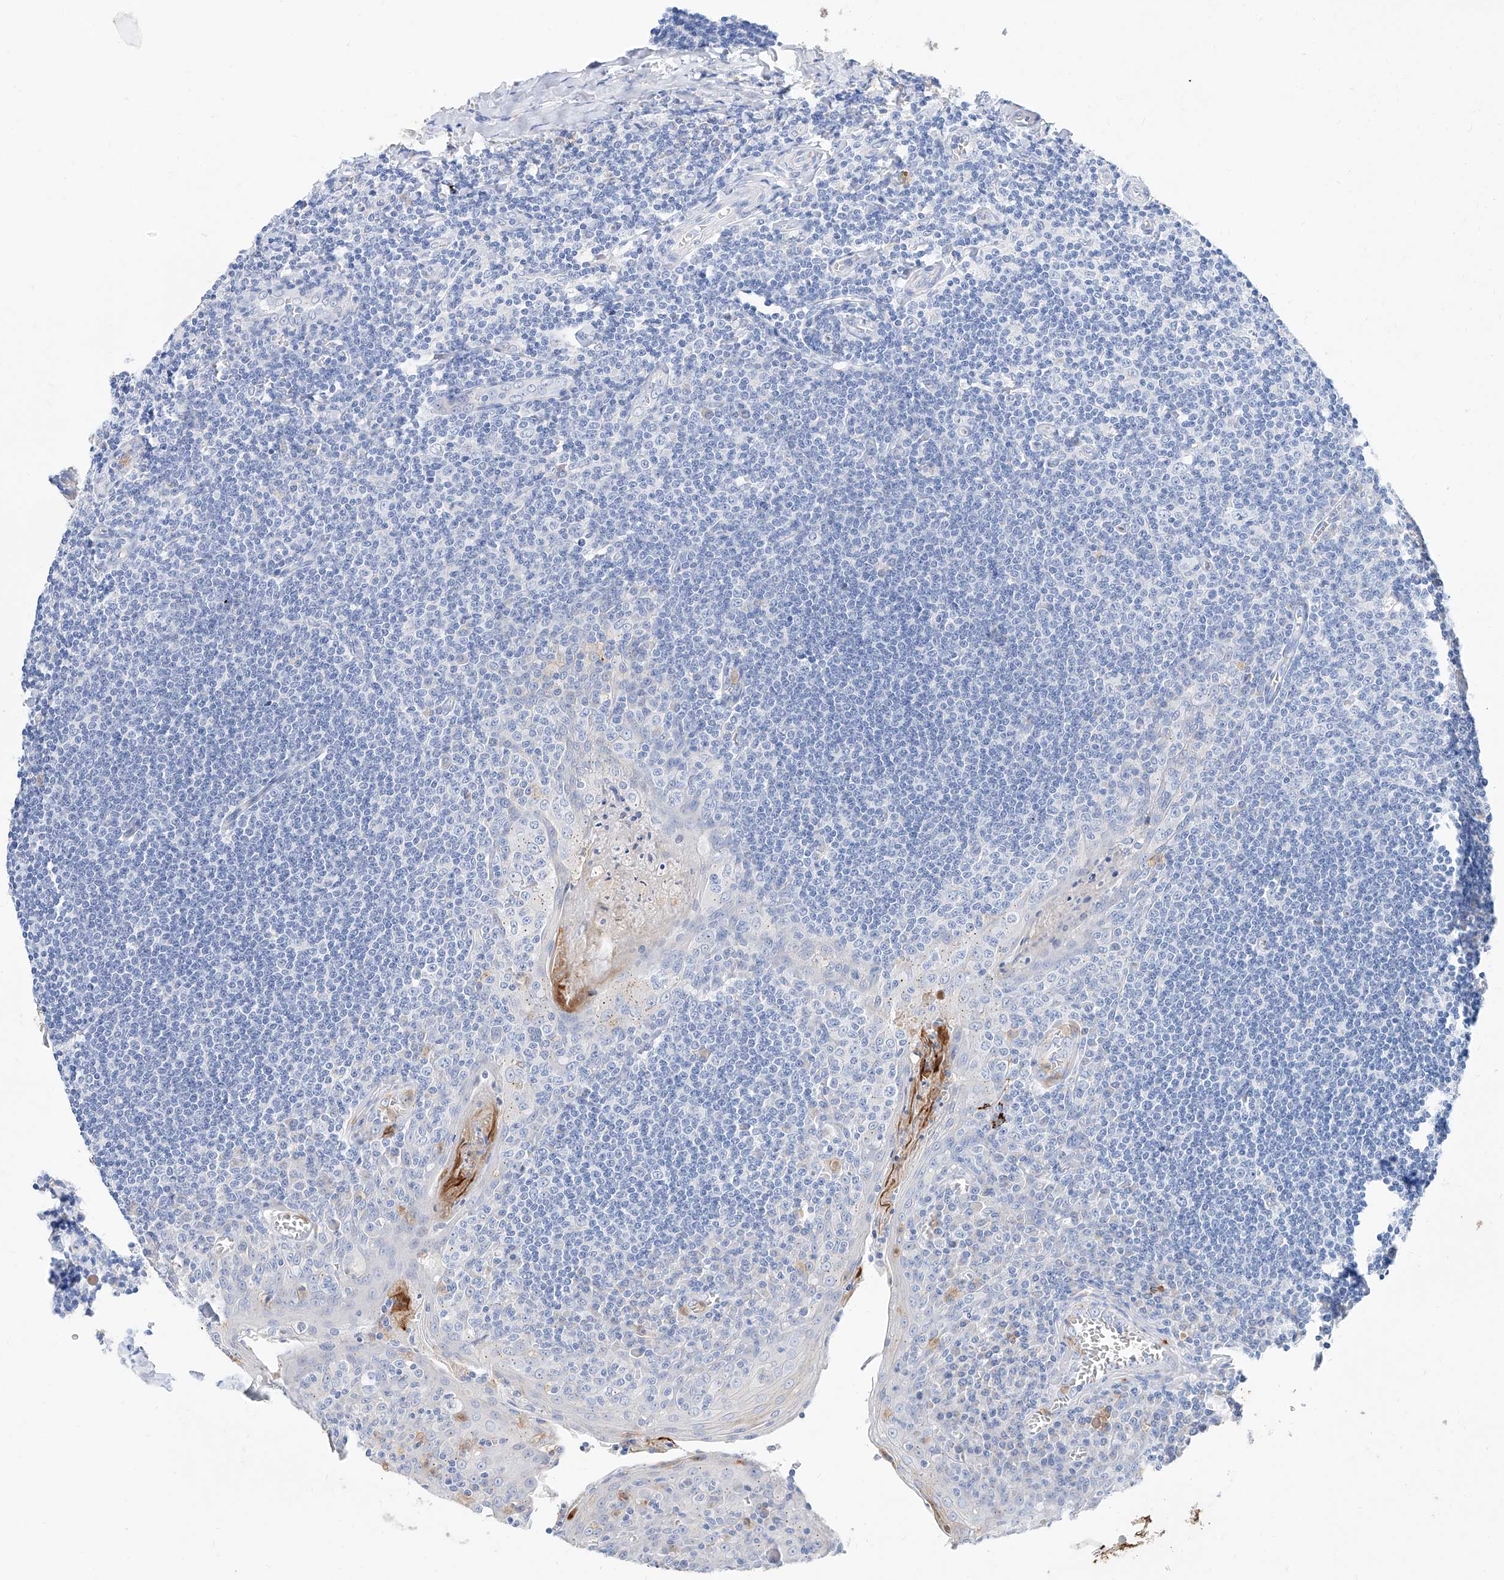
{"staining": {"intensity": "negative", "quantity": "none", "location": "none"}, "tissue": "tonsil", "cell_type": "Germinal center cells", "image_type": "normal", "snomed": [{"axis": "morphology", "description": "Normal tissue, NOS"}, {"axis": "topography", "description": "Tonsil"}], "caption": "Germinal center cells show no significant staining in benign tonsil. (Stains: DAB IHC with hematoxylin counter stain, Microscopy: brightfield microscopy at high magnification).", "gene": "SLC25A29", "patient": {"sex": "male", "age": 27}}